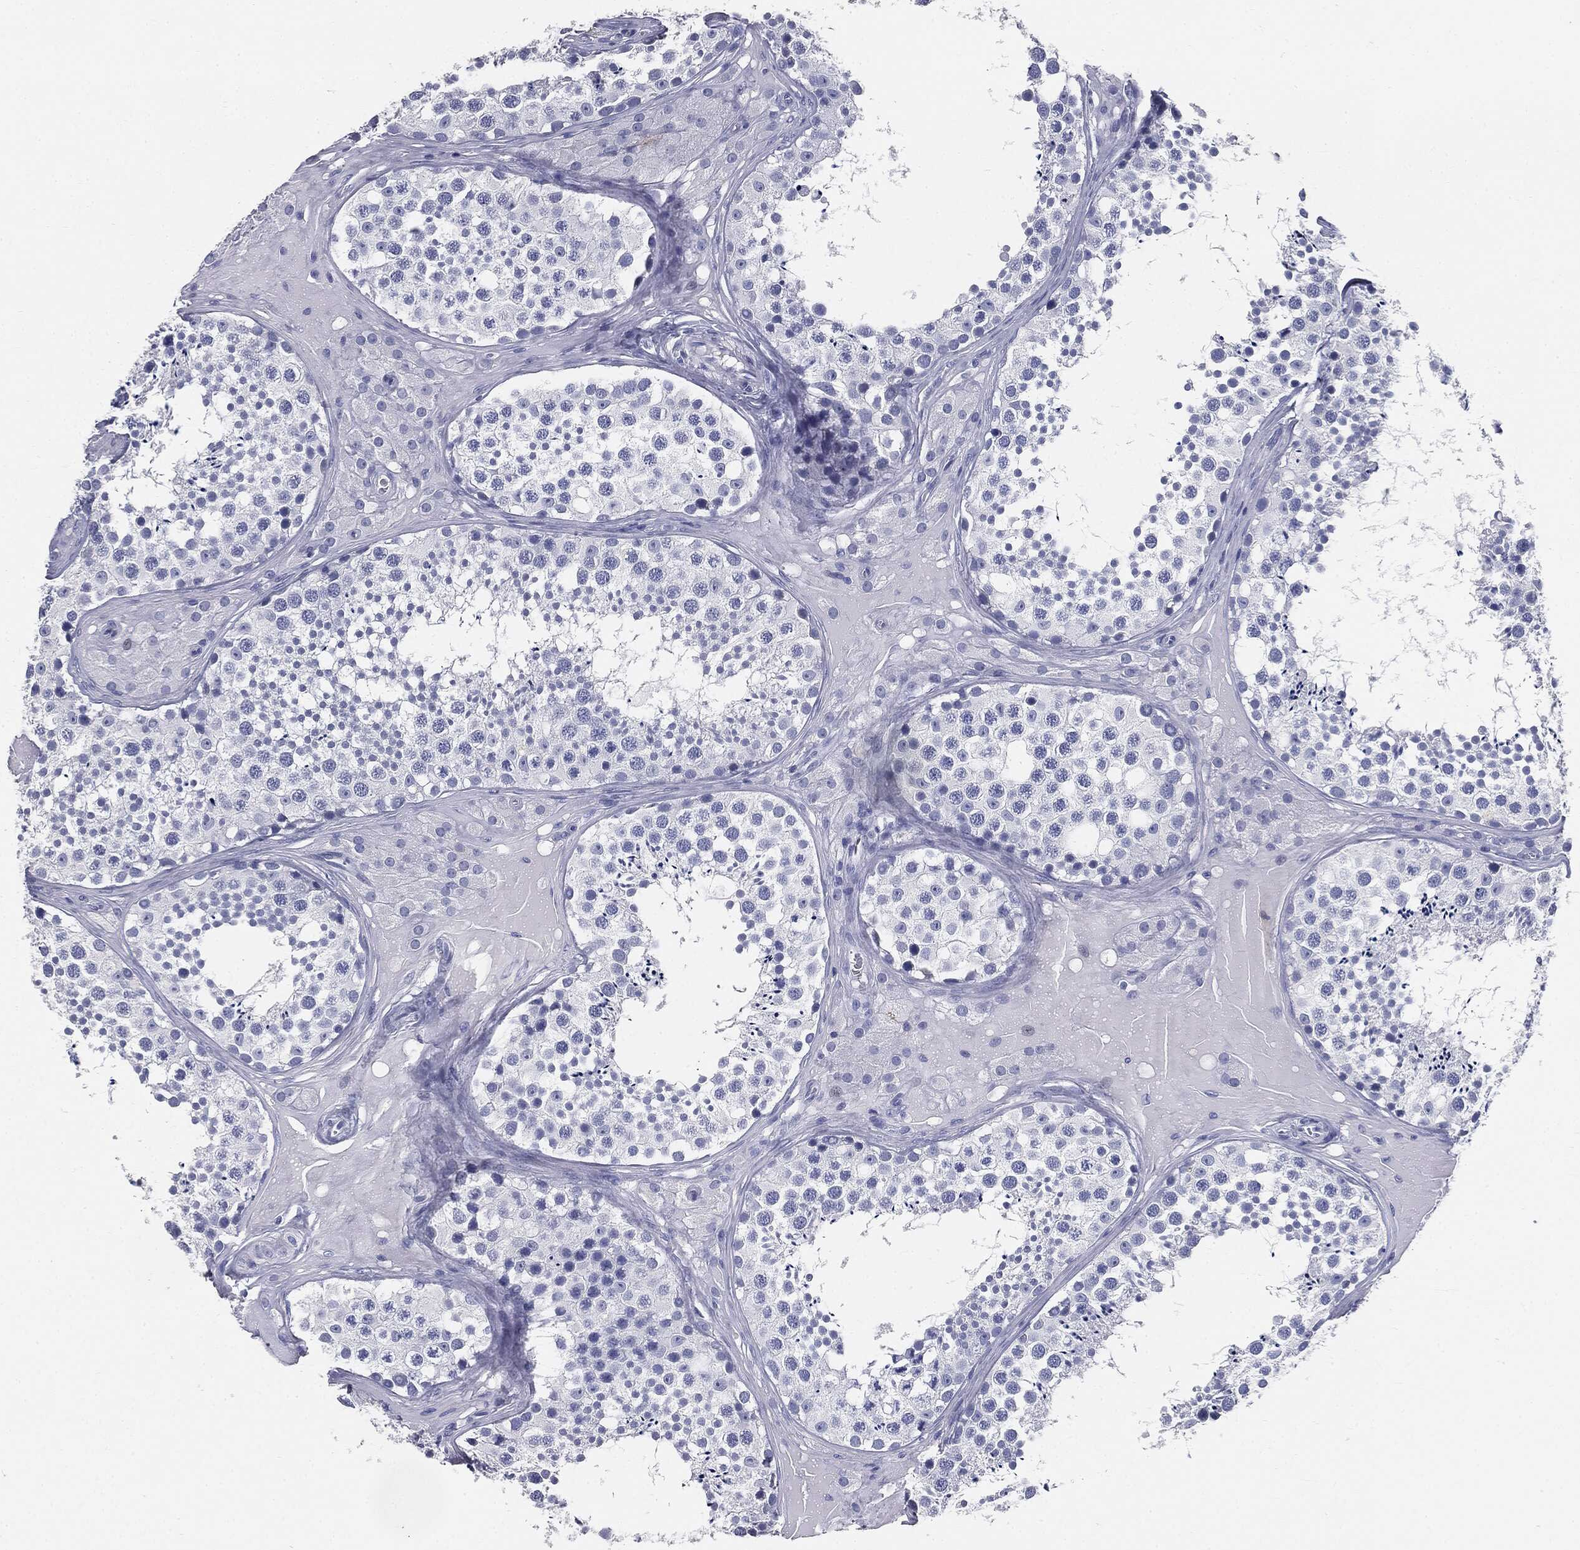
{"staining": {"intensity": "negative", "quantity": "none", "location": "none"}, "tissue": "testis", "cell_type": "Cells in seminiferous ducts", "image_type": "normal", "snomed": [{"axis": "morphology", "description": "Normal tissue, NOS"}, {"axis": "topography", "description": "Testis"}], "caption": "Protein analysis of benign testis displays no significant positivity in cells in seminiferous ducts. Brightfield microscopy of immunohistochemistry stained with DAB (brown) and hematoxylin (blue), captured at high magnification.", "gene": "CUZD1", "patient": {"sex": "male", "age": 31}}